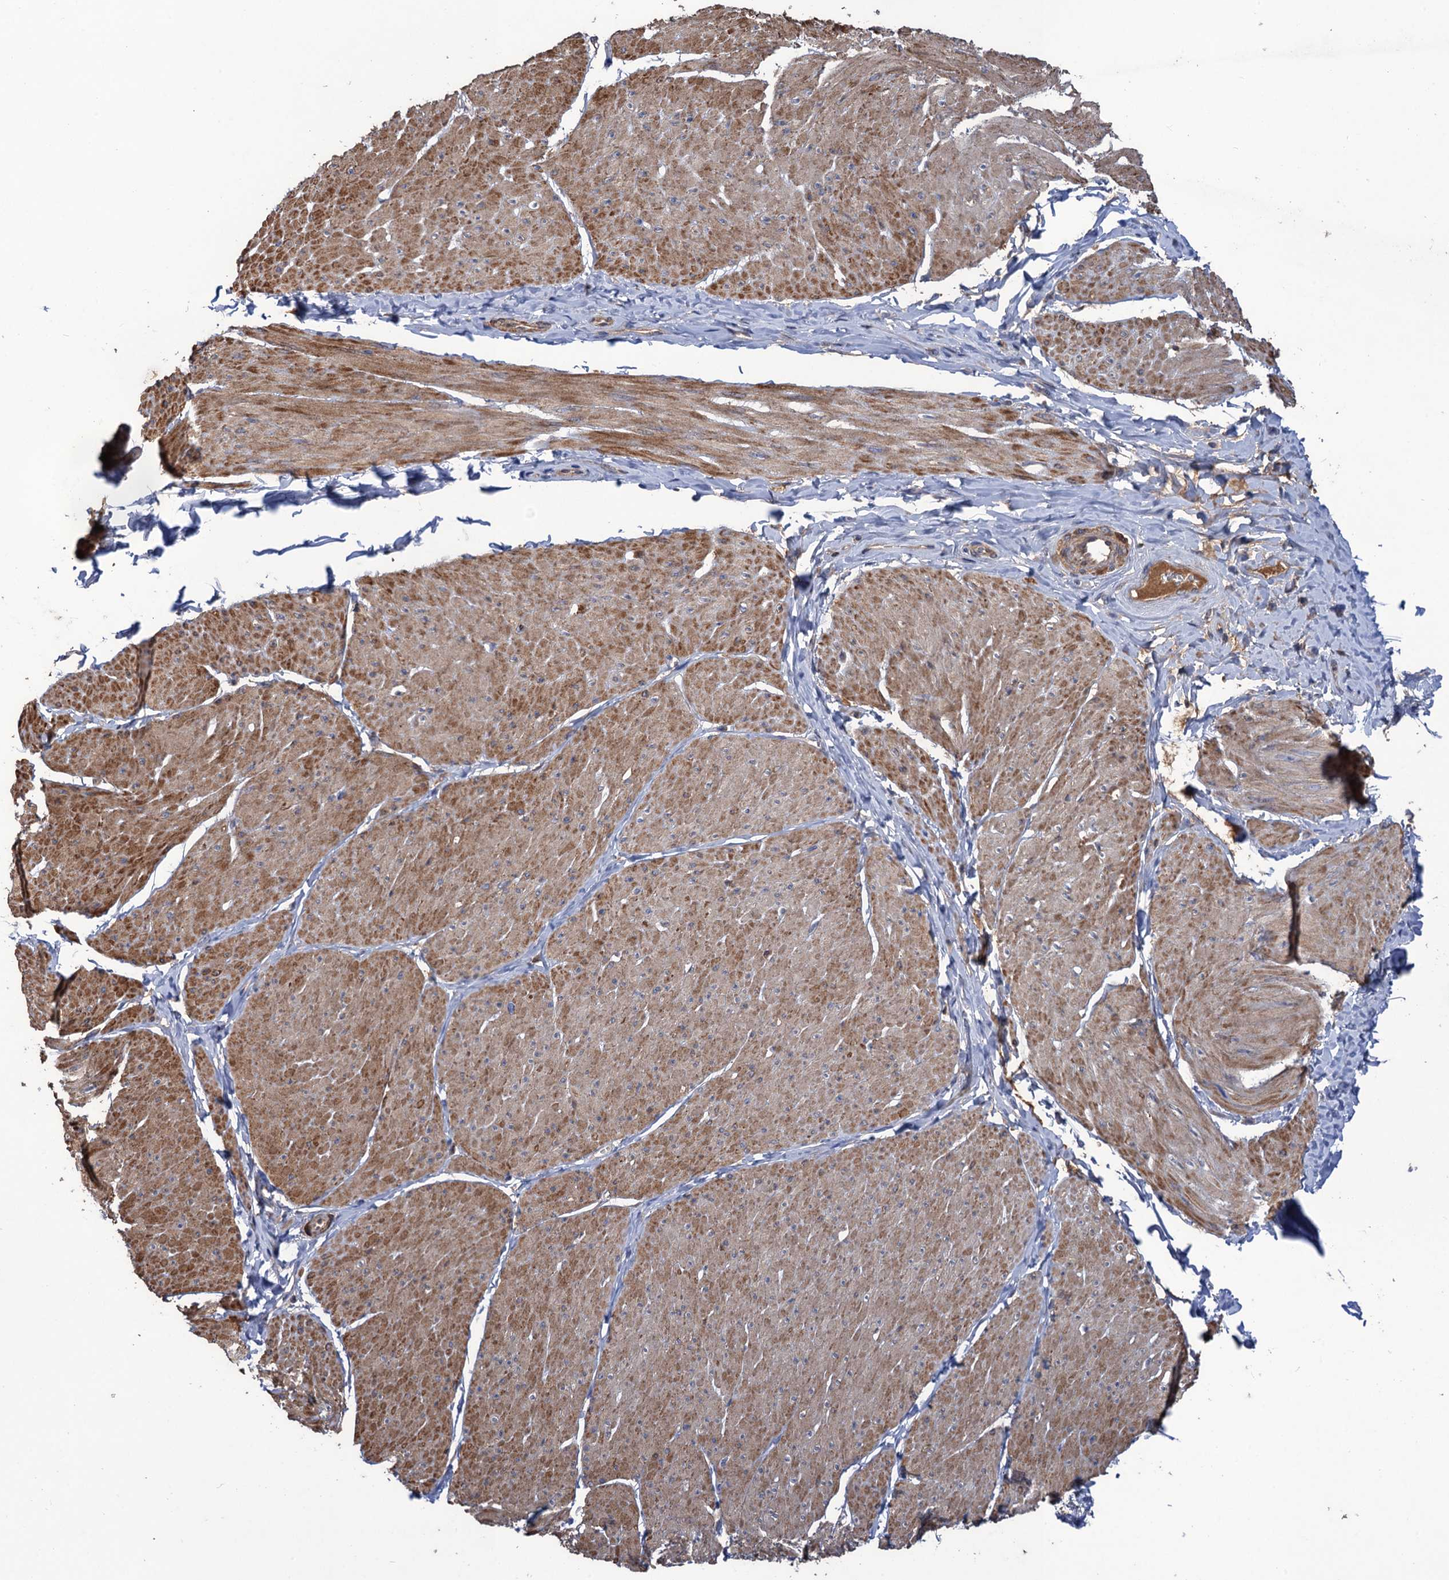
{"staining": {"intensity": "moderate", "quantity": ">75%", "location": "cytoplasmic/membranous"}, "tissue": "smooth muscle", "cell_type": "Smooth muscle cells", "image_type": "normal", "snomed": [{"axis": "morphology", "description": "Urothelial carcinoma, High grade"}, {"axis": "topography", "description": "Urinary bladder"}], "caption": "Immunohistochemistry (IHC) of normal human smooth muscle exhibits medium levels of moderate cytoplasmic/membranous expression in approximately >75% of smooth muscle cells.", "gene": "DGKA", "patient": {"sex": "male", "age": 46}}